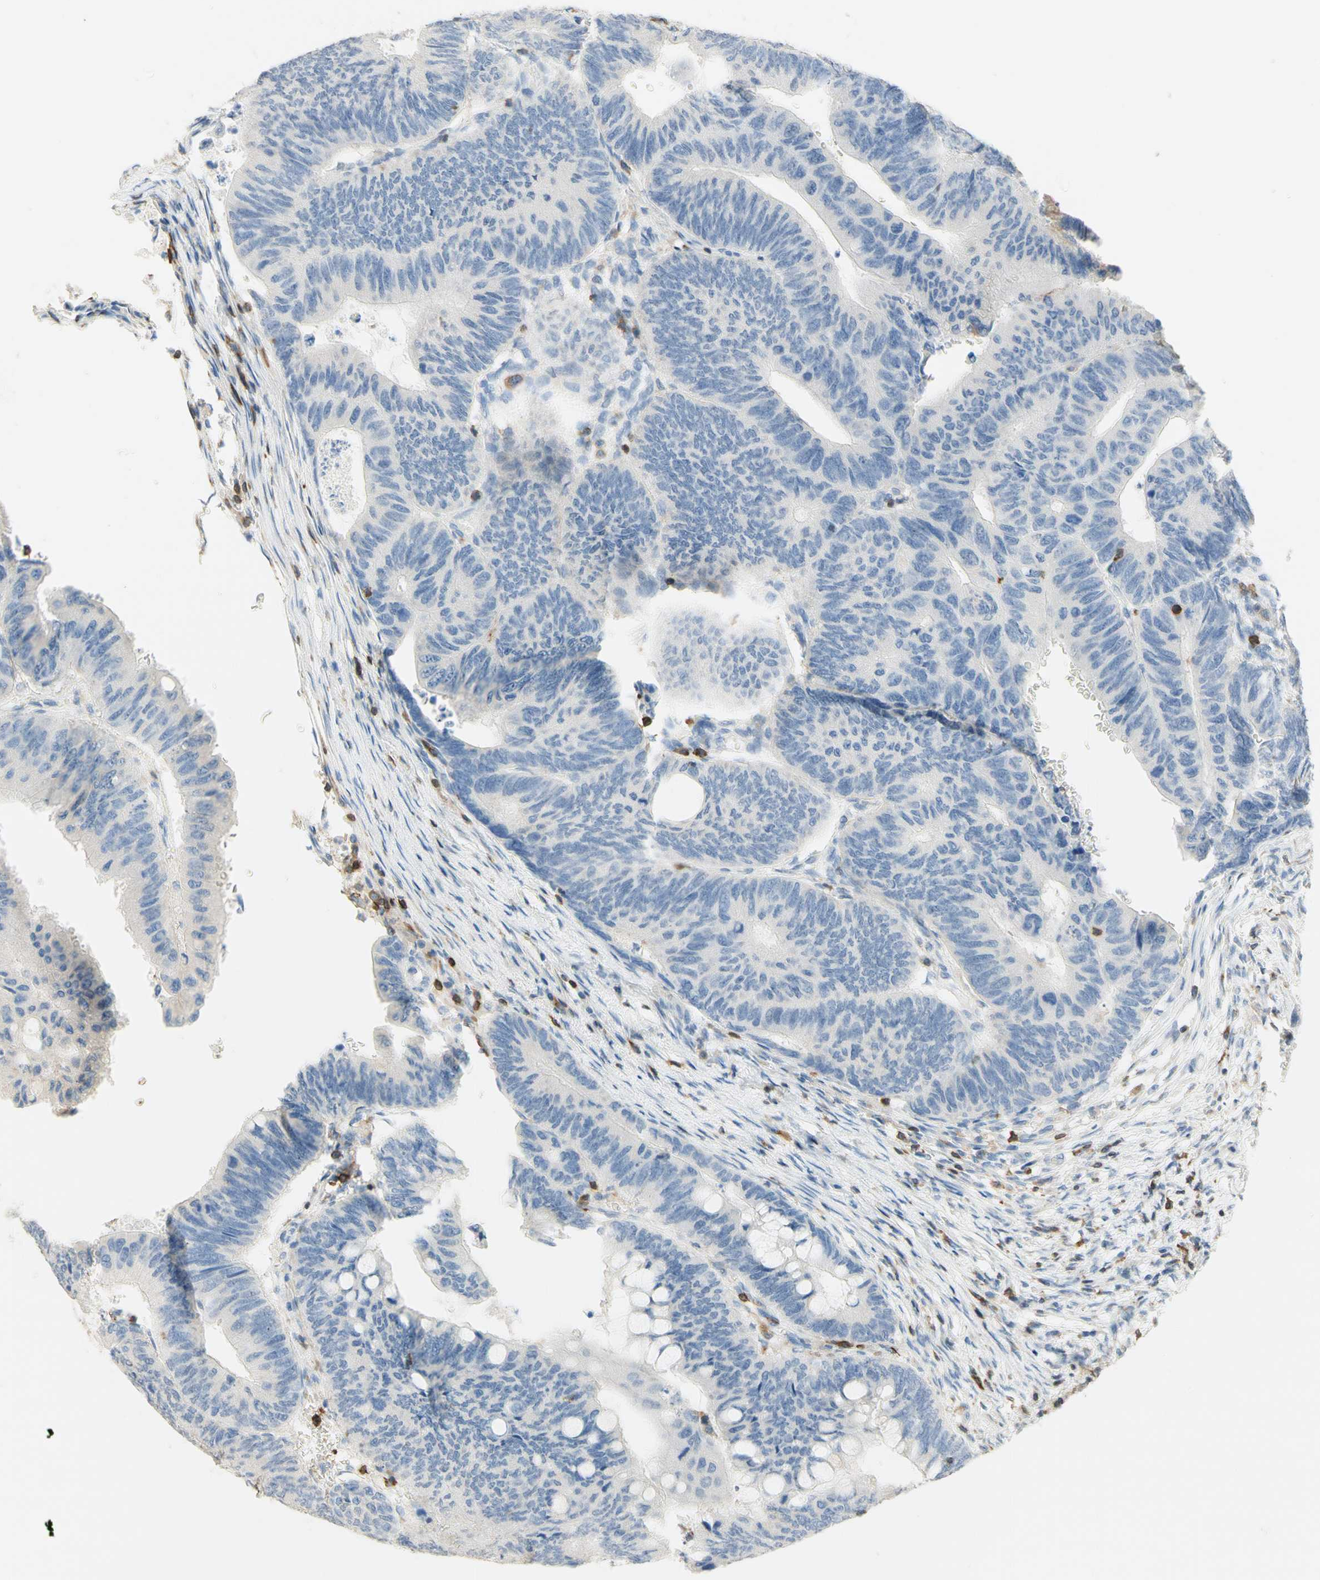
{"staining": {"intensity": "negative", "quantity": "none", "location": "none"}, "tissue": "colorectal cancer", "cell_type": "Tumor cells", "image_type": "cancer", "snomed": [{"axis": "morphology", "description": "Normal tissue, NOS"}, {"axis": "morphology", "description": "Adenocarcinoma, NOS"}, {"axis": "topography", "description": "Rectum"}, {"axis": "topography", "description": "Peripheral nerve tissue"}], "caption": "Tumor cells show no significant protein staining in colorectal adenocarcinoma.", "gene": "SPINK6", "patient": {"sex": "male", "age": 92}}